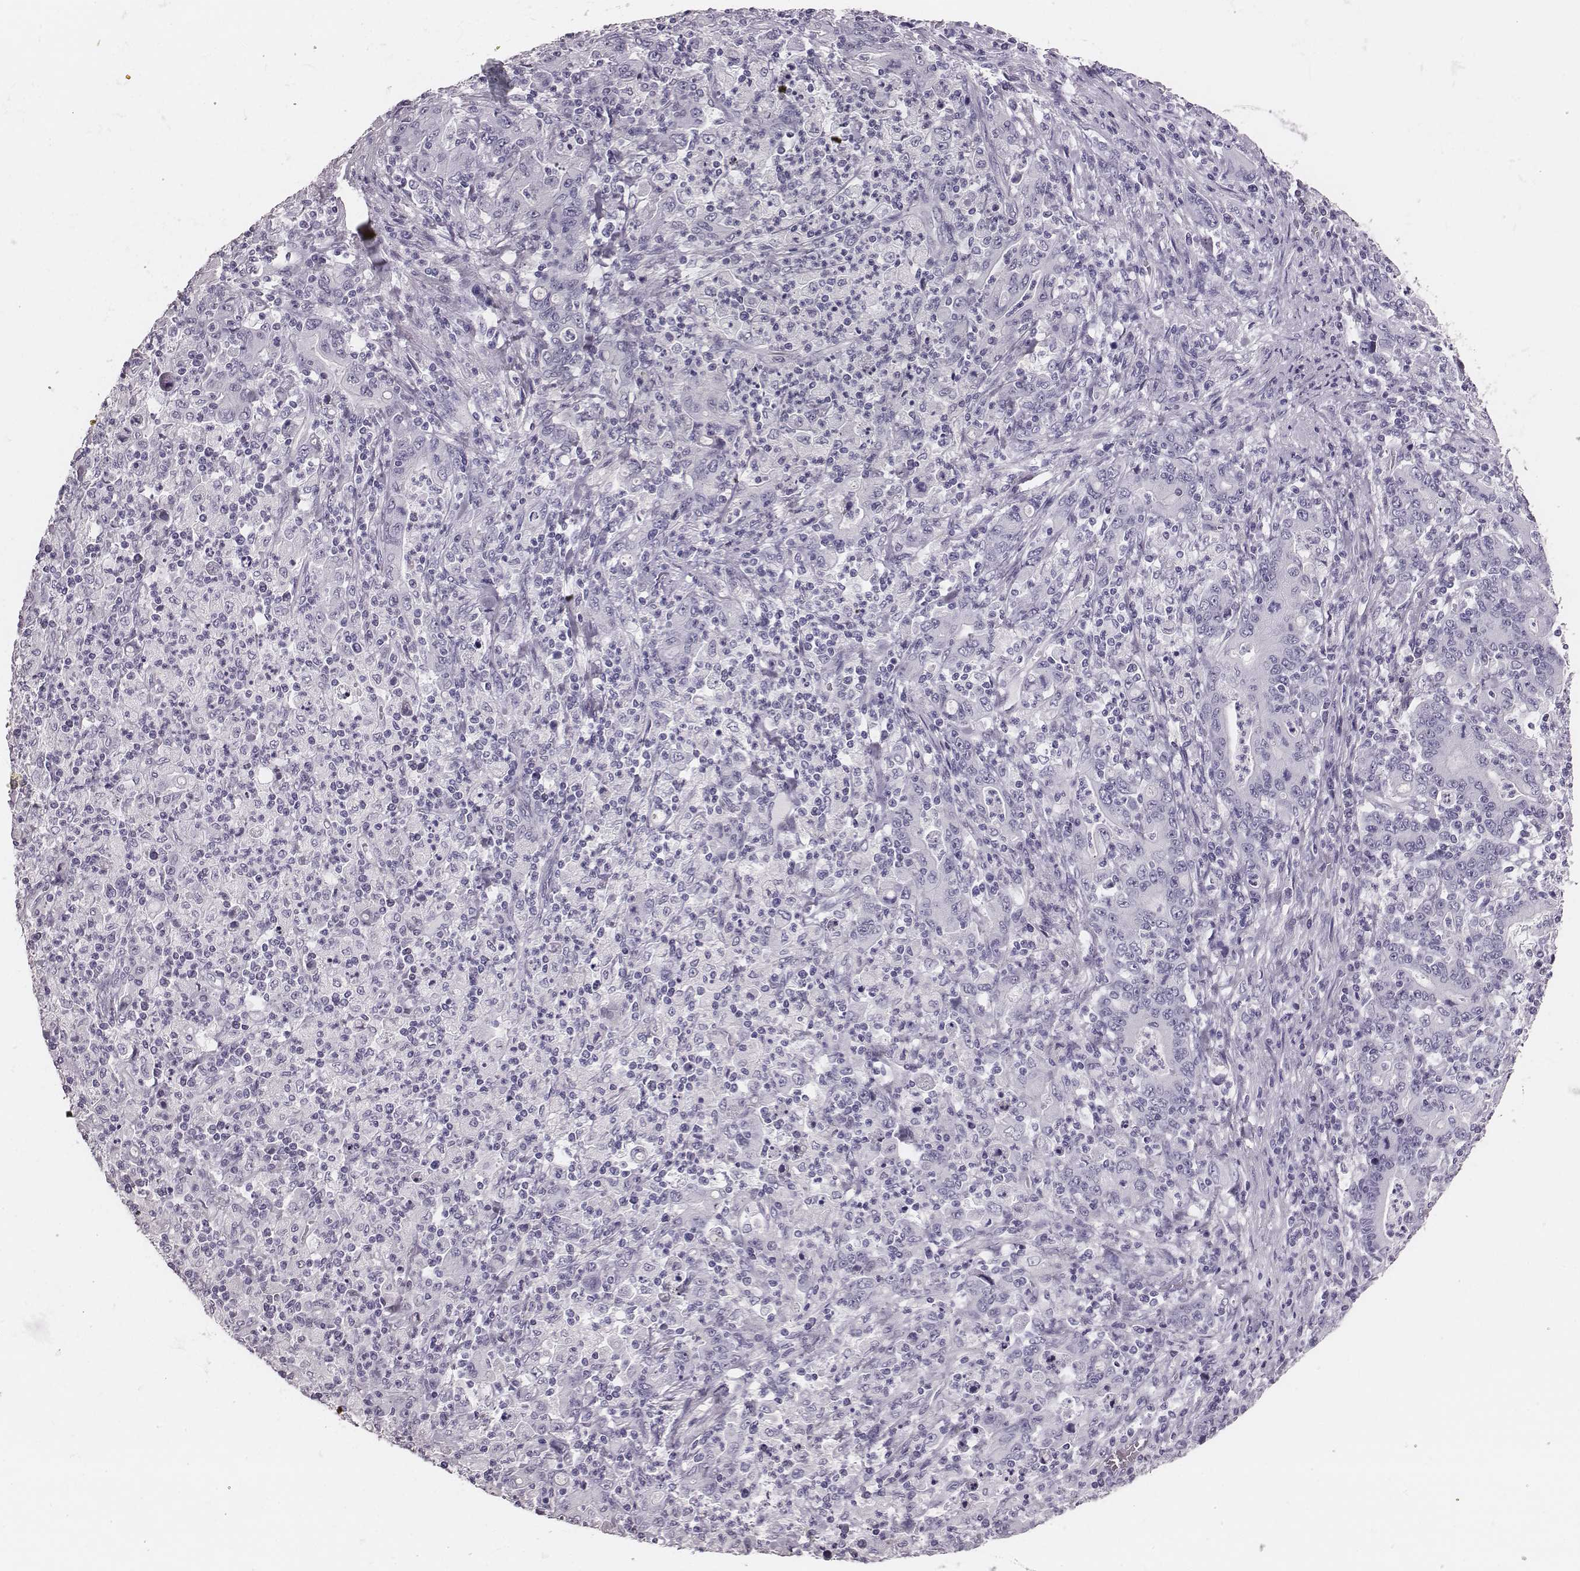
{"staining": {"intensity": "negative", "quantity": "none", "location": "none"}, "tissue": "stomach cancer", "cell_type": "Tumor cells", "image_type": "cancer", "snomed": [{"axis": "morphology", "description": "Adenocarcinoma, NOS"}, {"axis": "topography", "description": "Stomach, upper"}], "caption": "IHC histopathology image of neoplastic tissue: human stomach adenocarcinoma stained with DAB displays no significant protein expression in tumor cells. (DAB immunohistochemistry visualized using brightfield microscopy, high magnification).", "gene": "H1-6", "patient": {"sex": "male", "age": 69}}